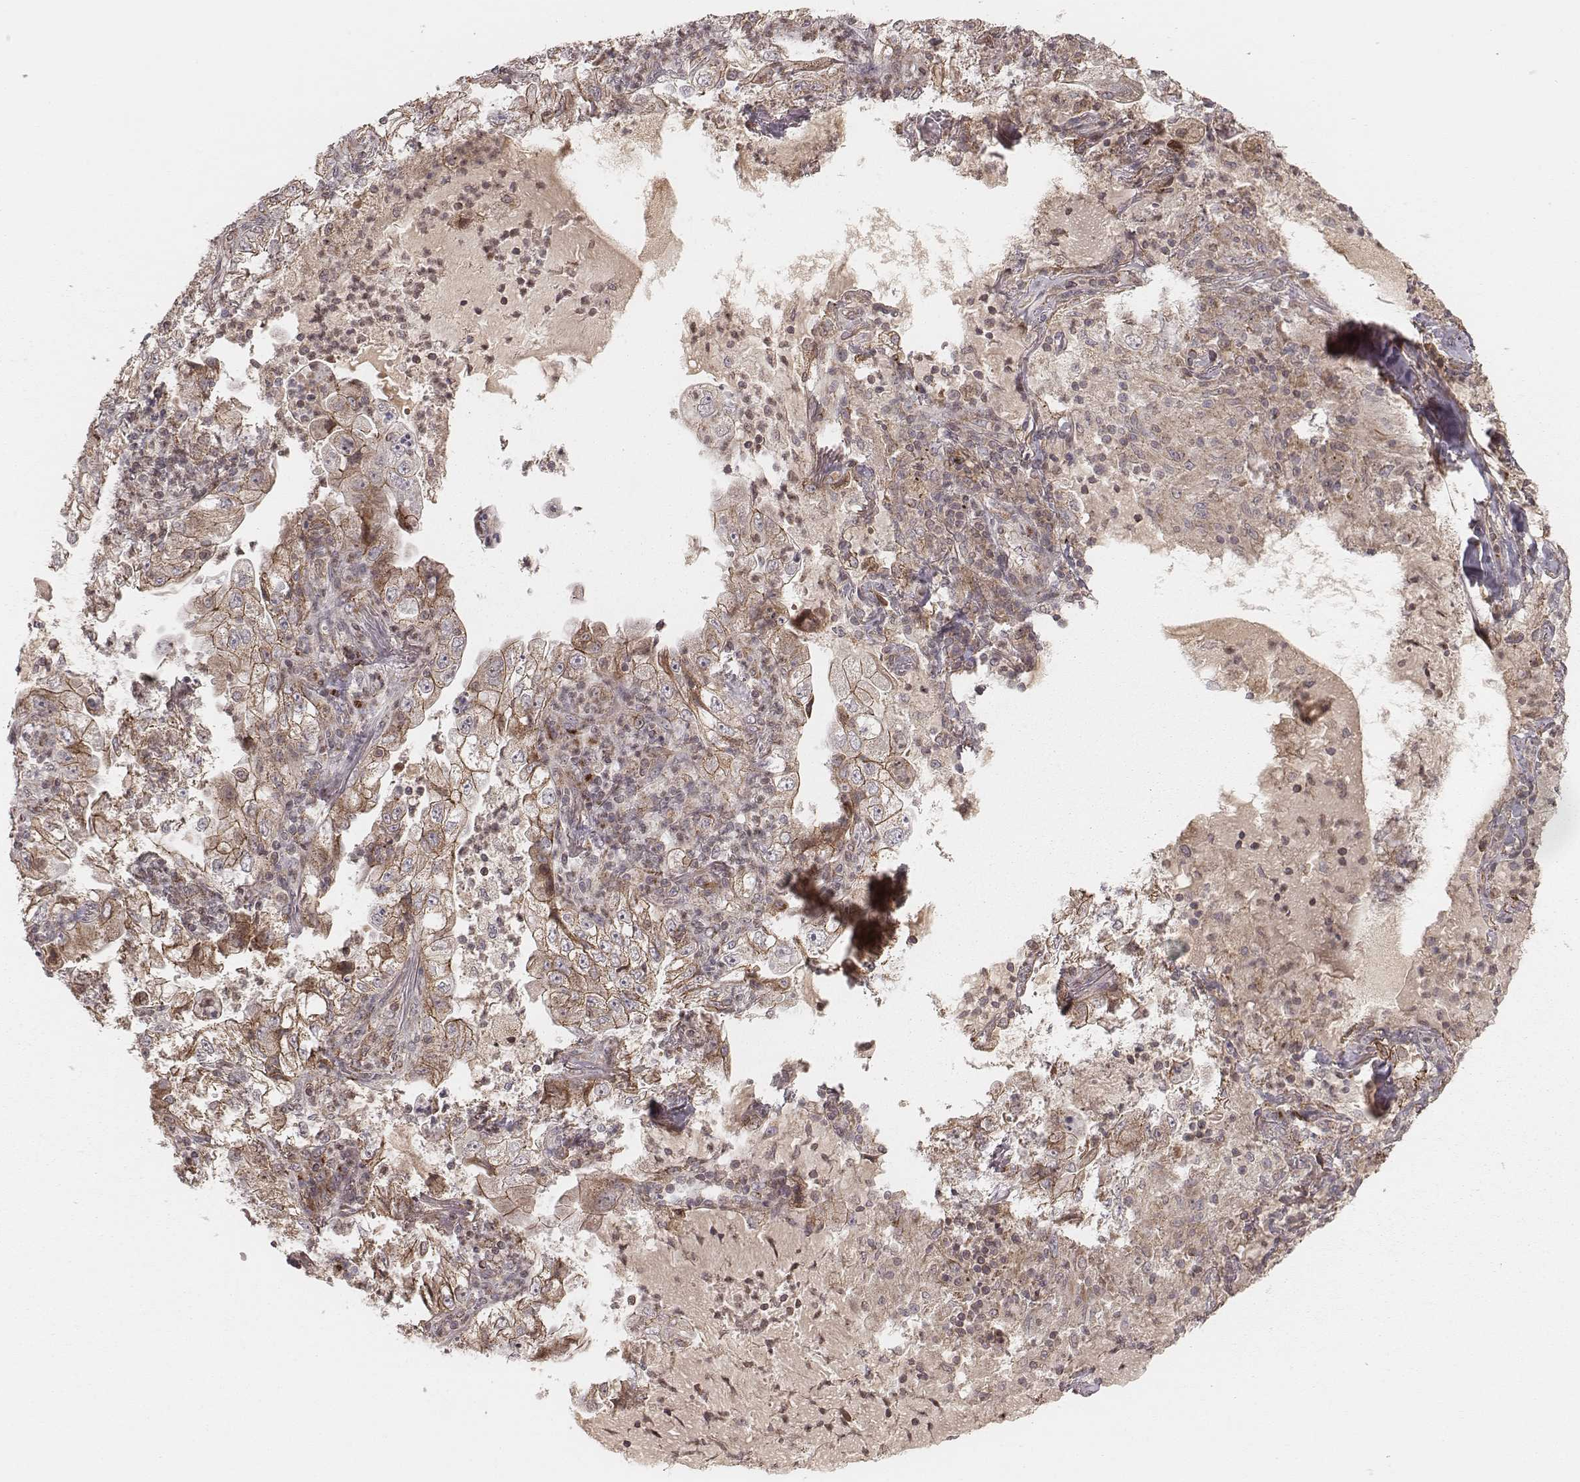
{"staining": {"intensity": "moderate", "quantity": ">75%", "location": "cytoplasmic/membranous"}, "tissue": "lung cancer", "cell_type": "Tumor cells", "image_type": "cancer", "snomed": [{"axis": "morphology", "description": "Adenocarcinoma, NOS"}, {"axis": "topography", "description": "Lung"}], "caption": "The micrograph demonstrates immunohistochemical staining of lung adenocarcinoma. There is moderate cytoplasmic/membranous positivity is seen in about >75% of tumor cells. (Brightfield microscopy of DAB IHC at high magnification).", "gene": "MYO19", "patient": {"sex": "female", "age": 73}}